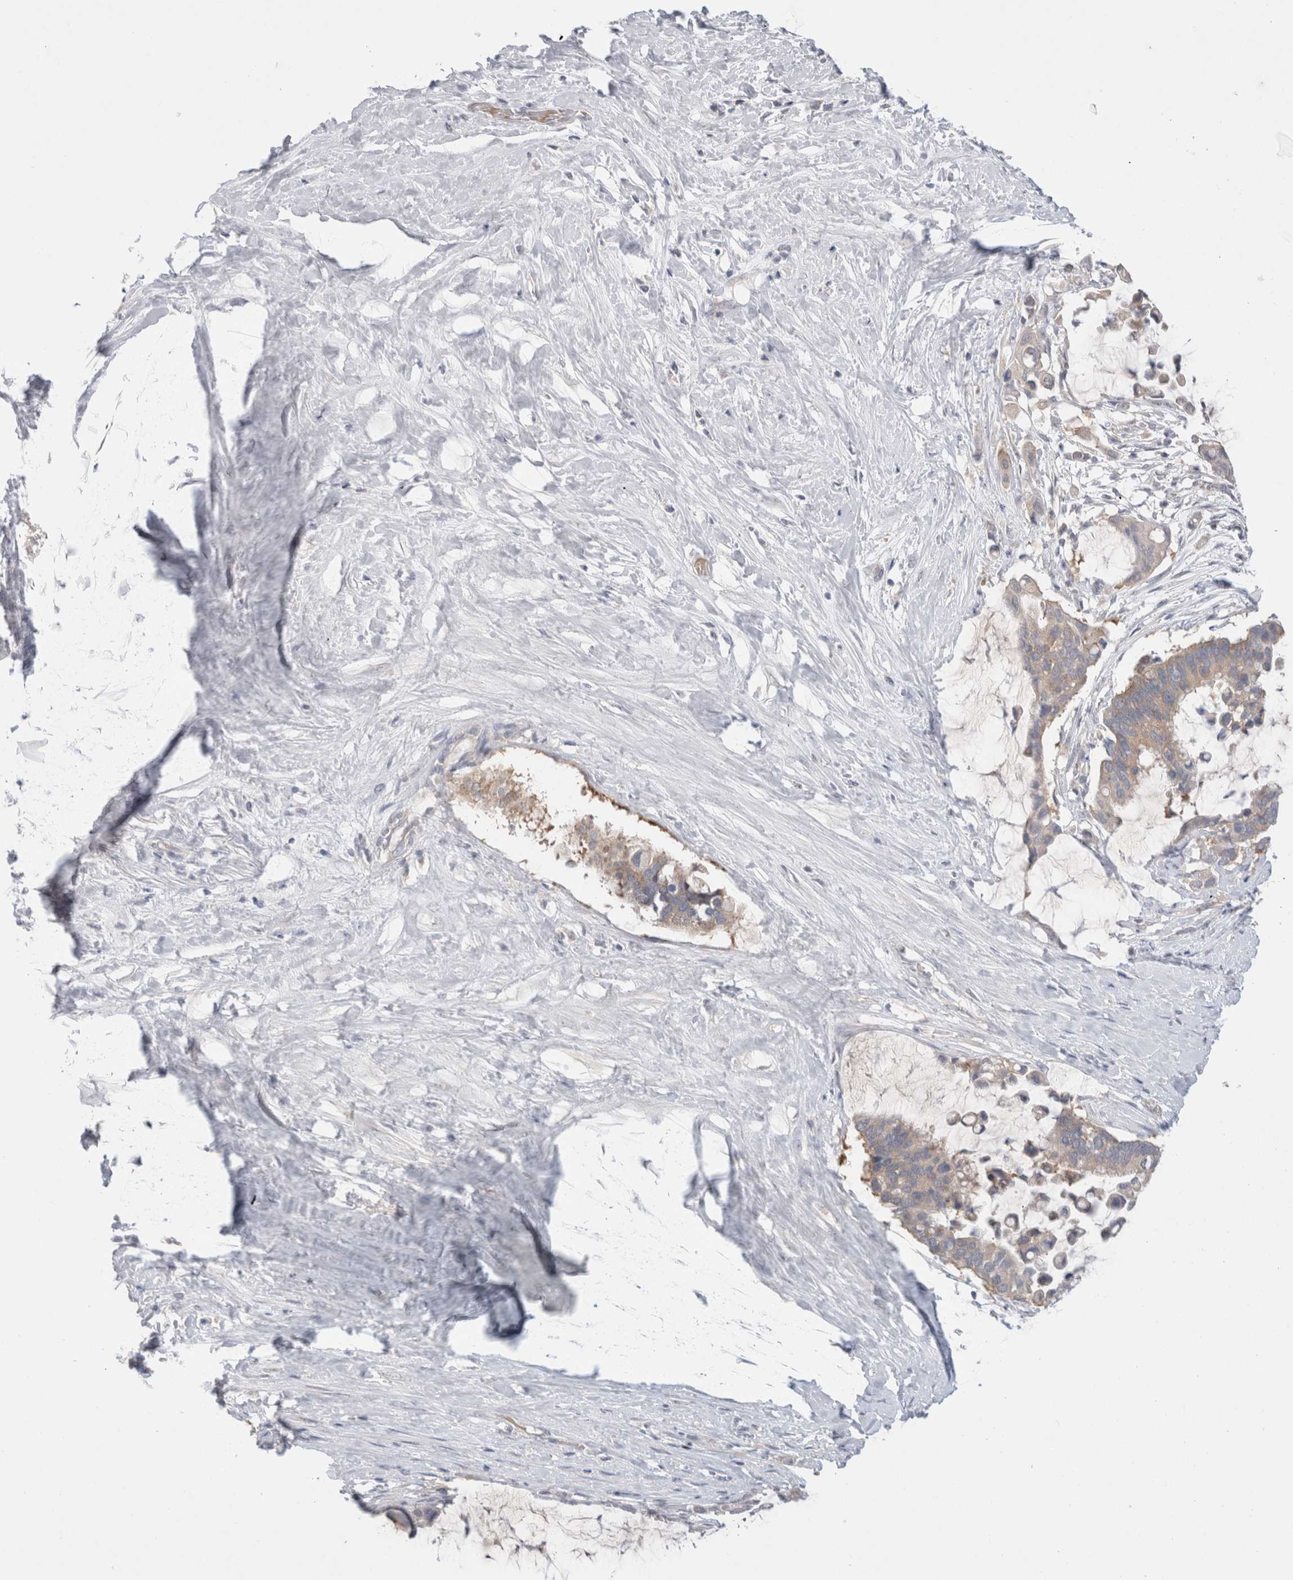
{"staining": {"intensity": "weak", "quantity": ">75%", "location": "cytoplasmic/membranous"}, "tissue": "pancreatic cancer", "cell_type": "Tumor cells", "image_type": "cancer", "snomed": [{"axis": "morphology", "description": "Adenocarcinoma, NOS"}, {"axis": "topography", "description": "Pancreas"}], "caption": "DAB immunohistochemical staining of human adenocarcinoma (pancreatic) reveals weak cytoplasmic/membranous protein expression in approximately >75% of tumor cells.", "gene": "NDOR1", "patient": {"sex": "male", "age": 41}}